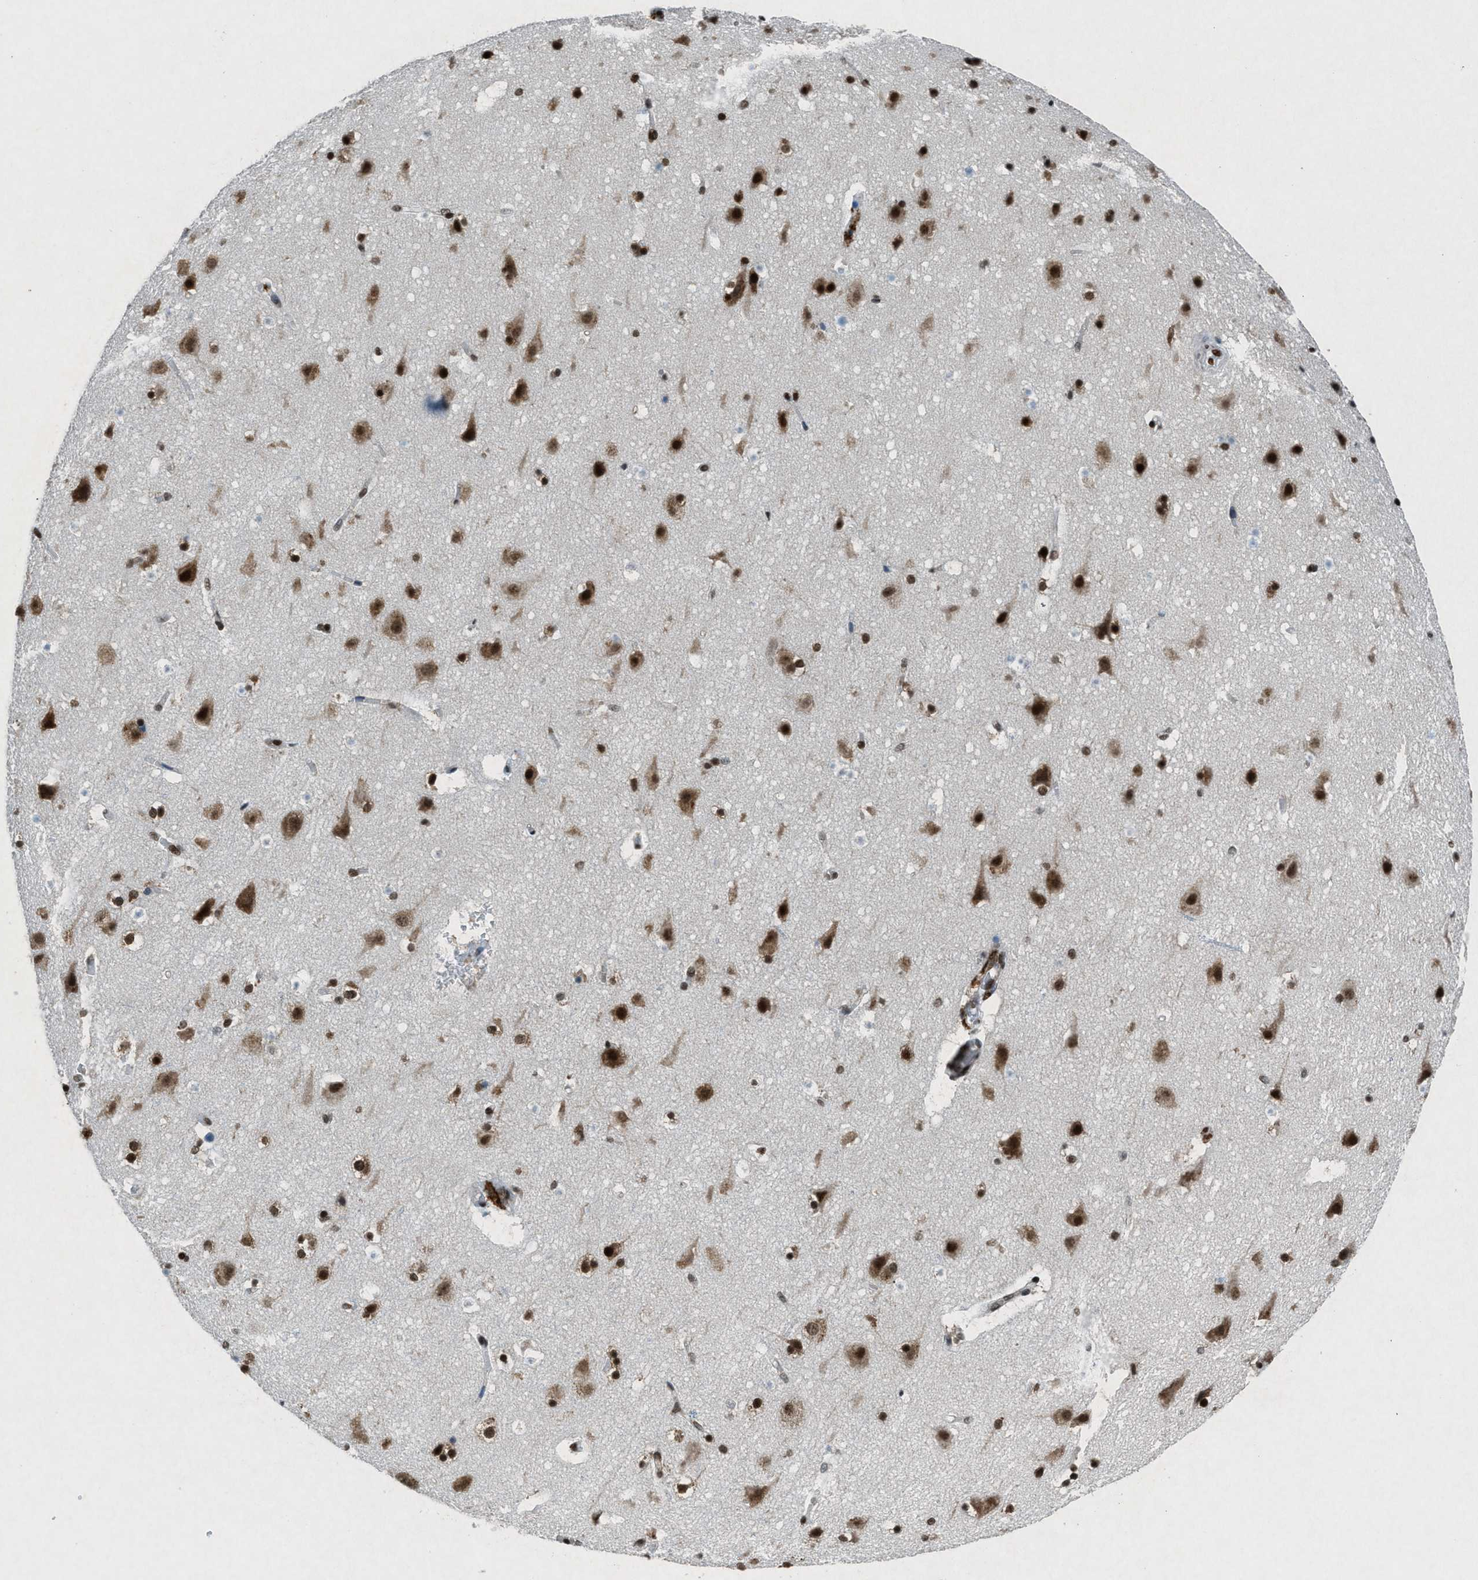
{"staining": {"intensity": "moderate", "quantity": ">75%", "location": "nuclear"}, "tissue": "cerebral cortex", "cell_type": "Endothelial cells", "image_type": "normal", "snomed": [{"axis": "morphology", "description": "Normal tissue, NOS"}, {"axis": "topography", "description": "Cerebral cortex"}], "caption": "Endothelial cells demonstrate moderate nuclear staining in approximately >75% of cells in normal cerebral cortex.", "gene": "NXF1", "patient": {"sex": "male", "age": 45}}